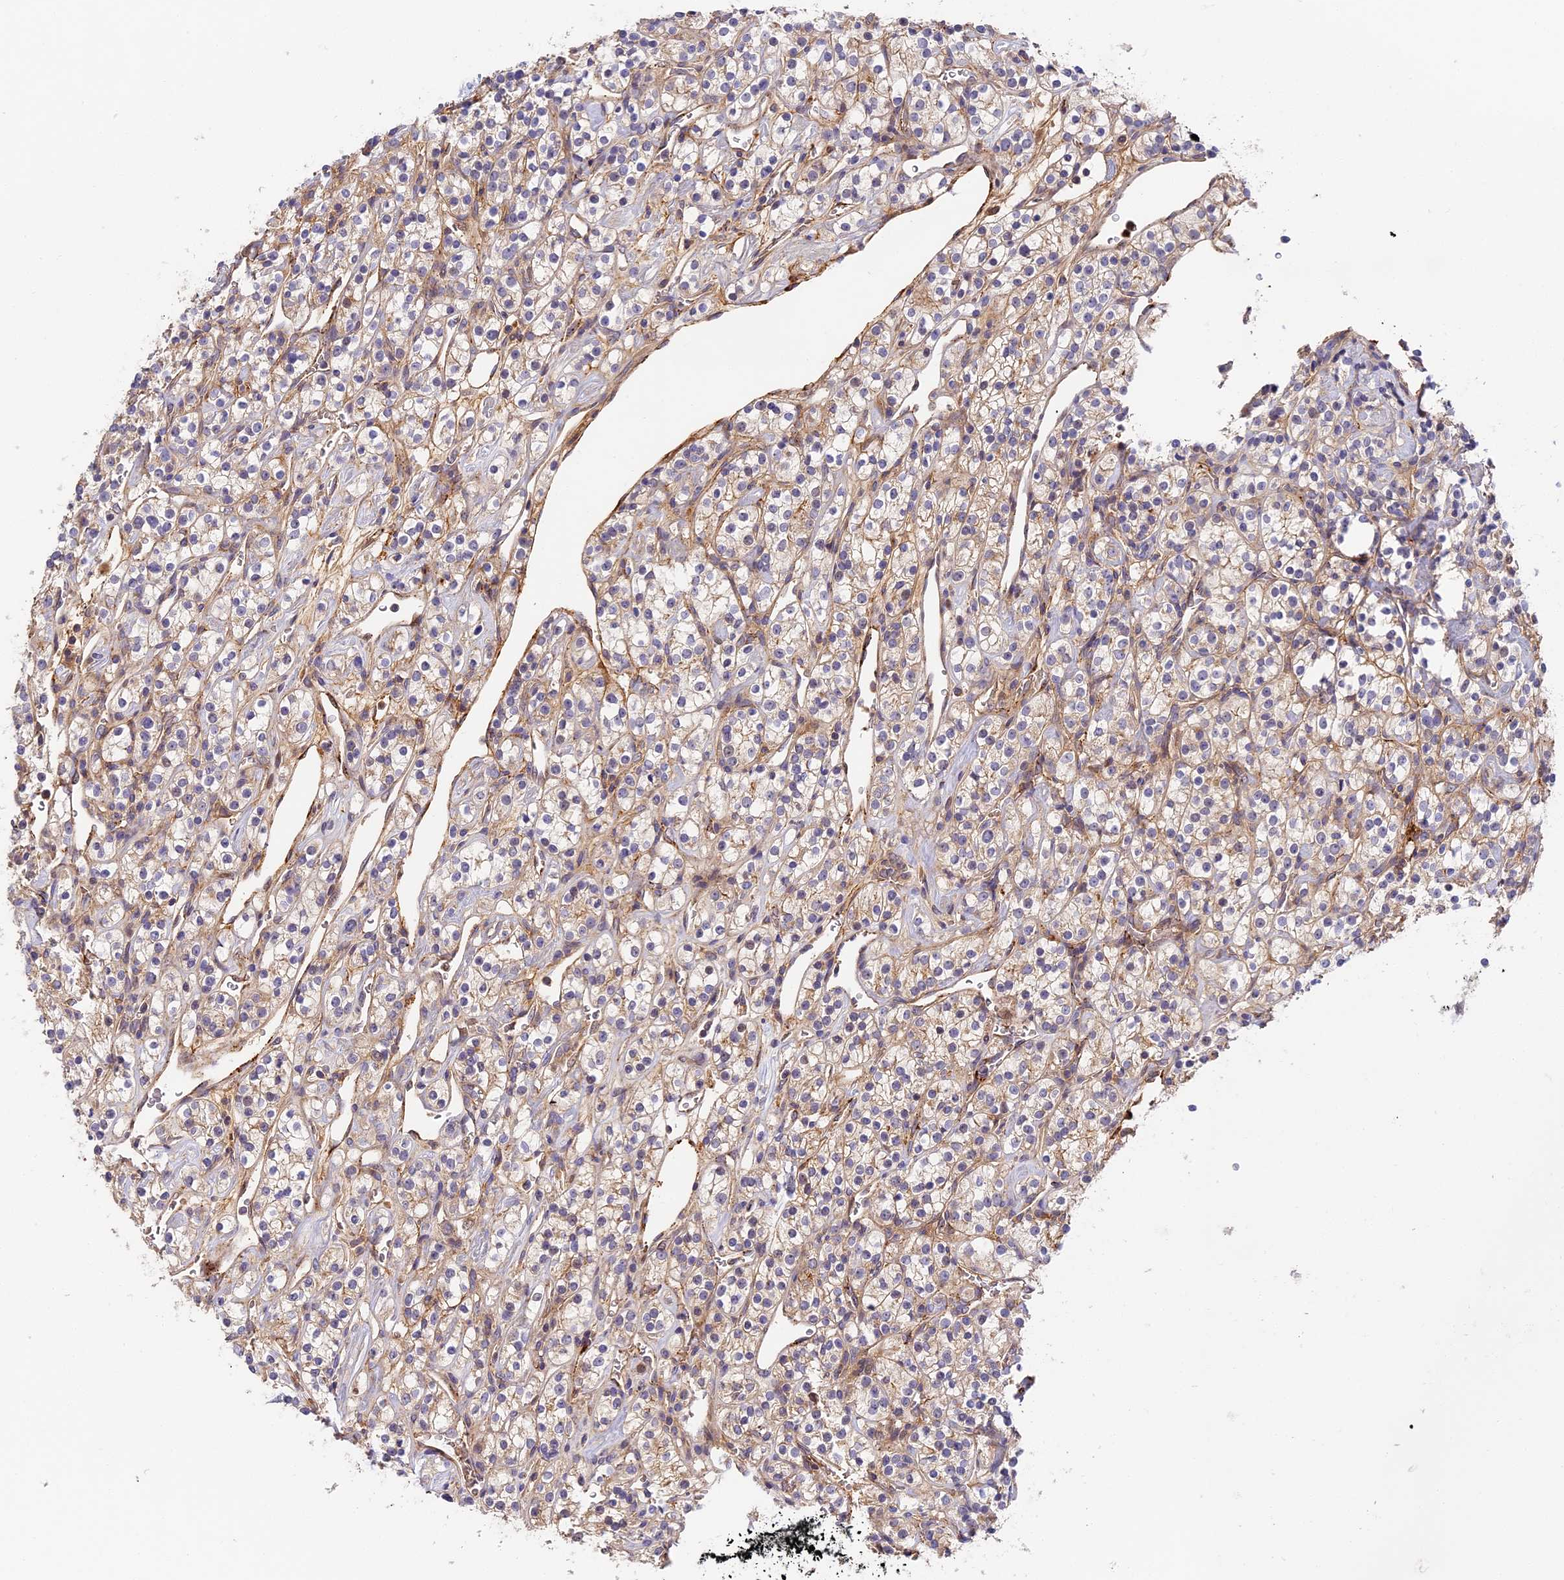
{"staining": {"intensity": "weak", "quantity": "<25%", "location": "cytoplasmic/membranous"}, "tissue": "renal cancer", "cell_type": "Tumor cells", "image_type": "cancer", "snomed": [{"axis": "morphology", "description": "Adenocarcinoma, NOS"}, {"axis": "topography", "description": "Kidney"}], "caption": "A high-resolution histopathology image shows IHC staining of renal cancer, which demonstrates no significant positivity in tumor cells.", "gene": "MISP3", "patient": {"sex": "male", "age": 77}}